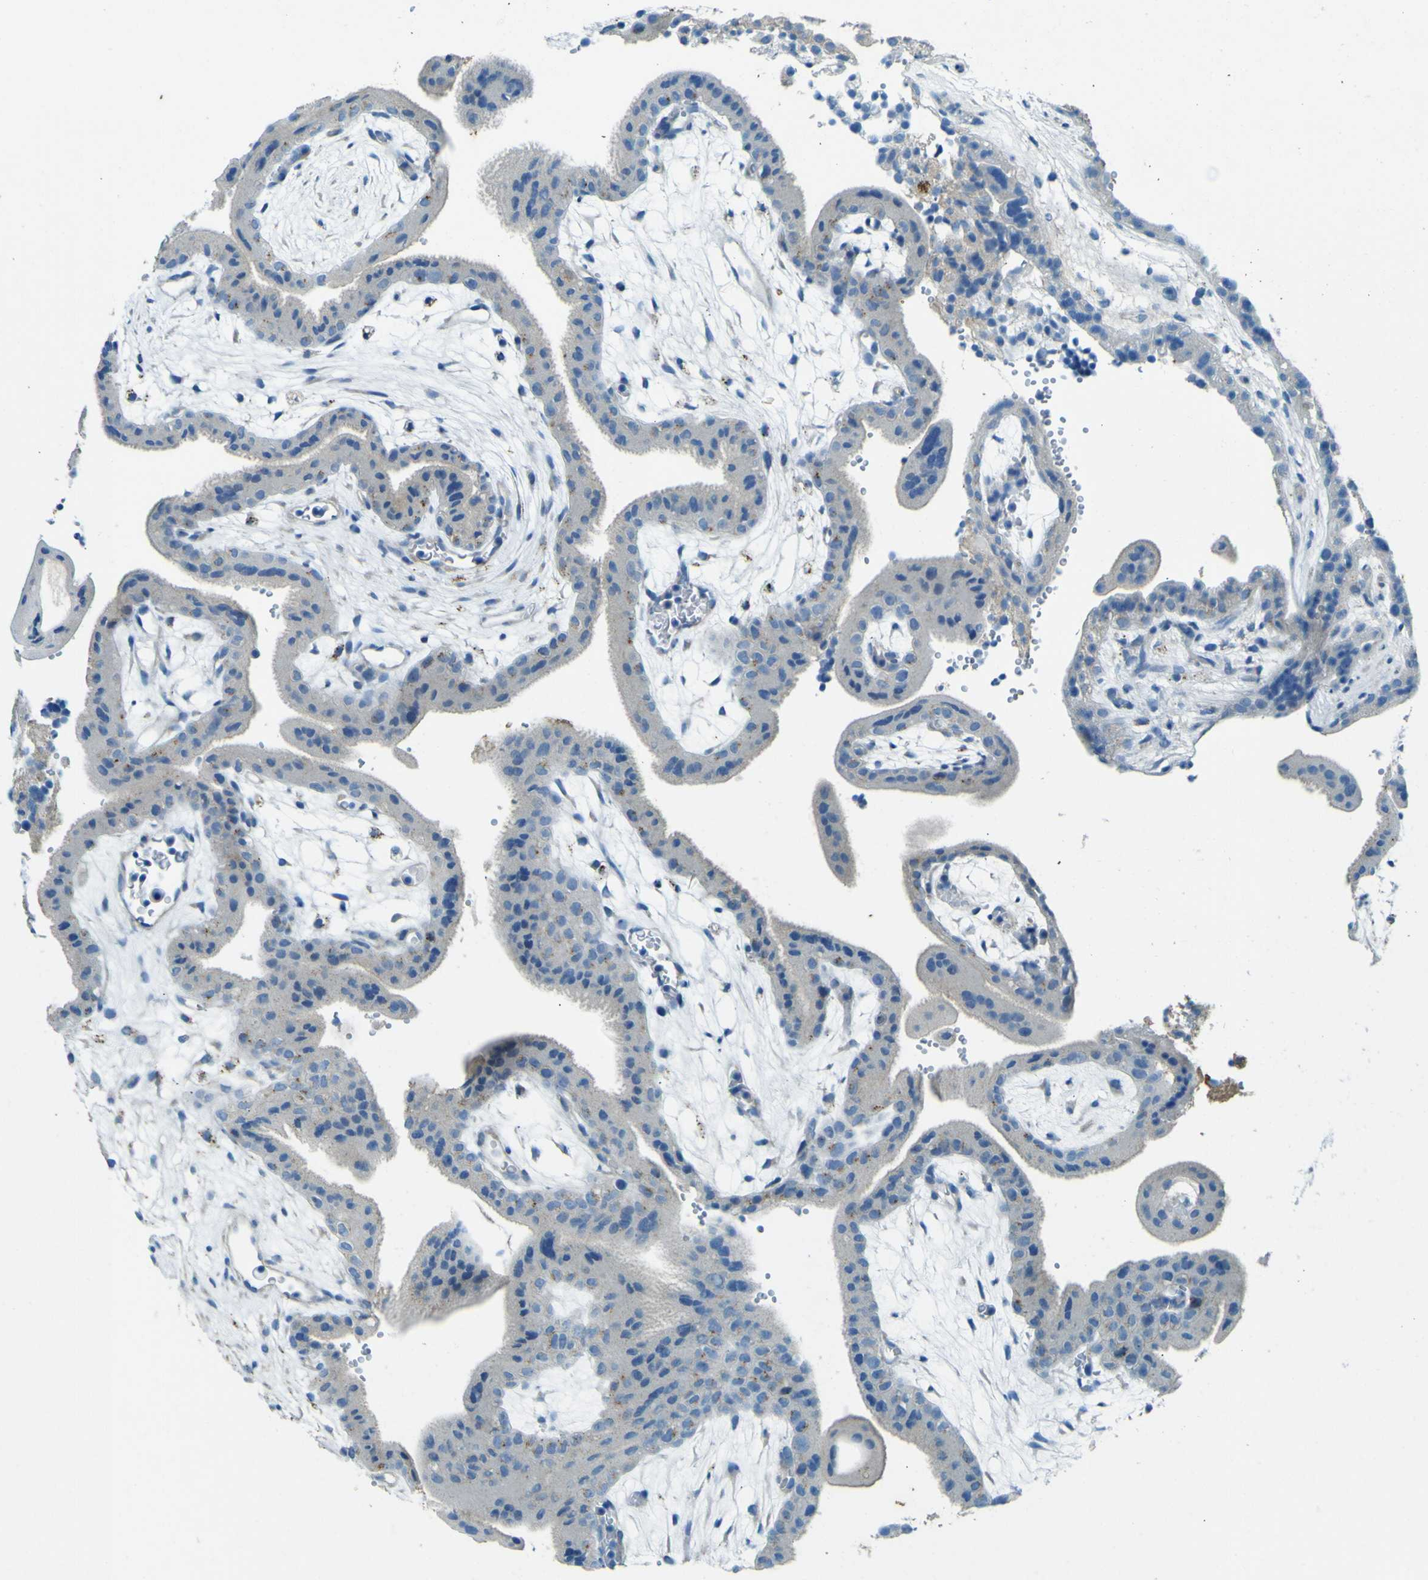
{"staining": {"intensity": "negative", "quantity": "none", "location": "none"}, "tissue": "placenta", "cell_type": "Decidual cells", "image_type": "normal", "snomed": [{"axis": "morphology", "description": "Normal tissue, NOS"}, {"axis": "topography", "description": "Placenta"}], "caption": "IHC image of unremarkable human placenta stained for a protein (brown), which exhibits no positivity in decidual cells. (DAB (3,3'-diaminobenzidine) immunohistochemistry (IHC), high magnification).", "gene": "PDE9A", "patient": {"sex": "female", "age": 18}}